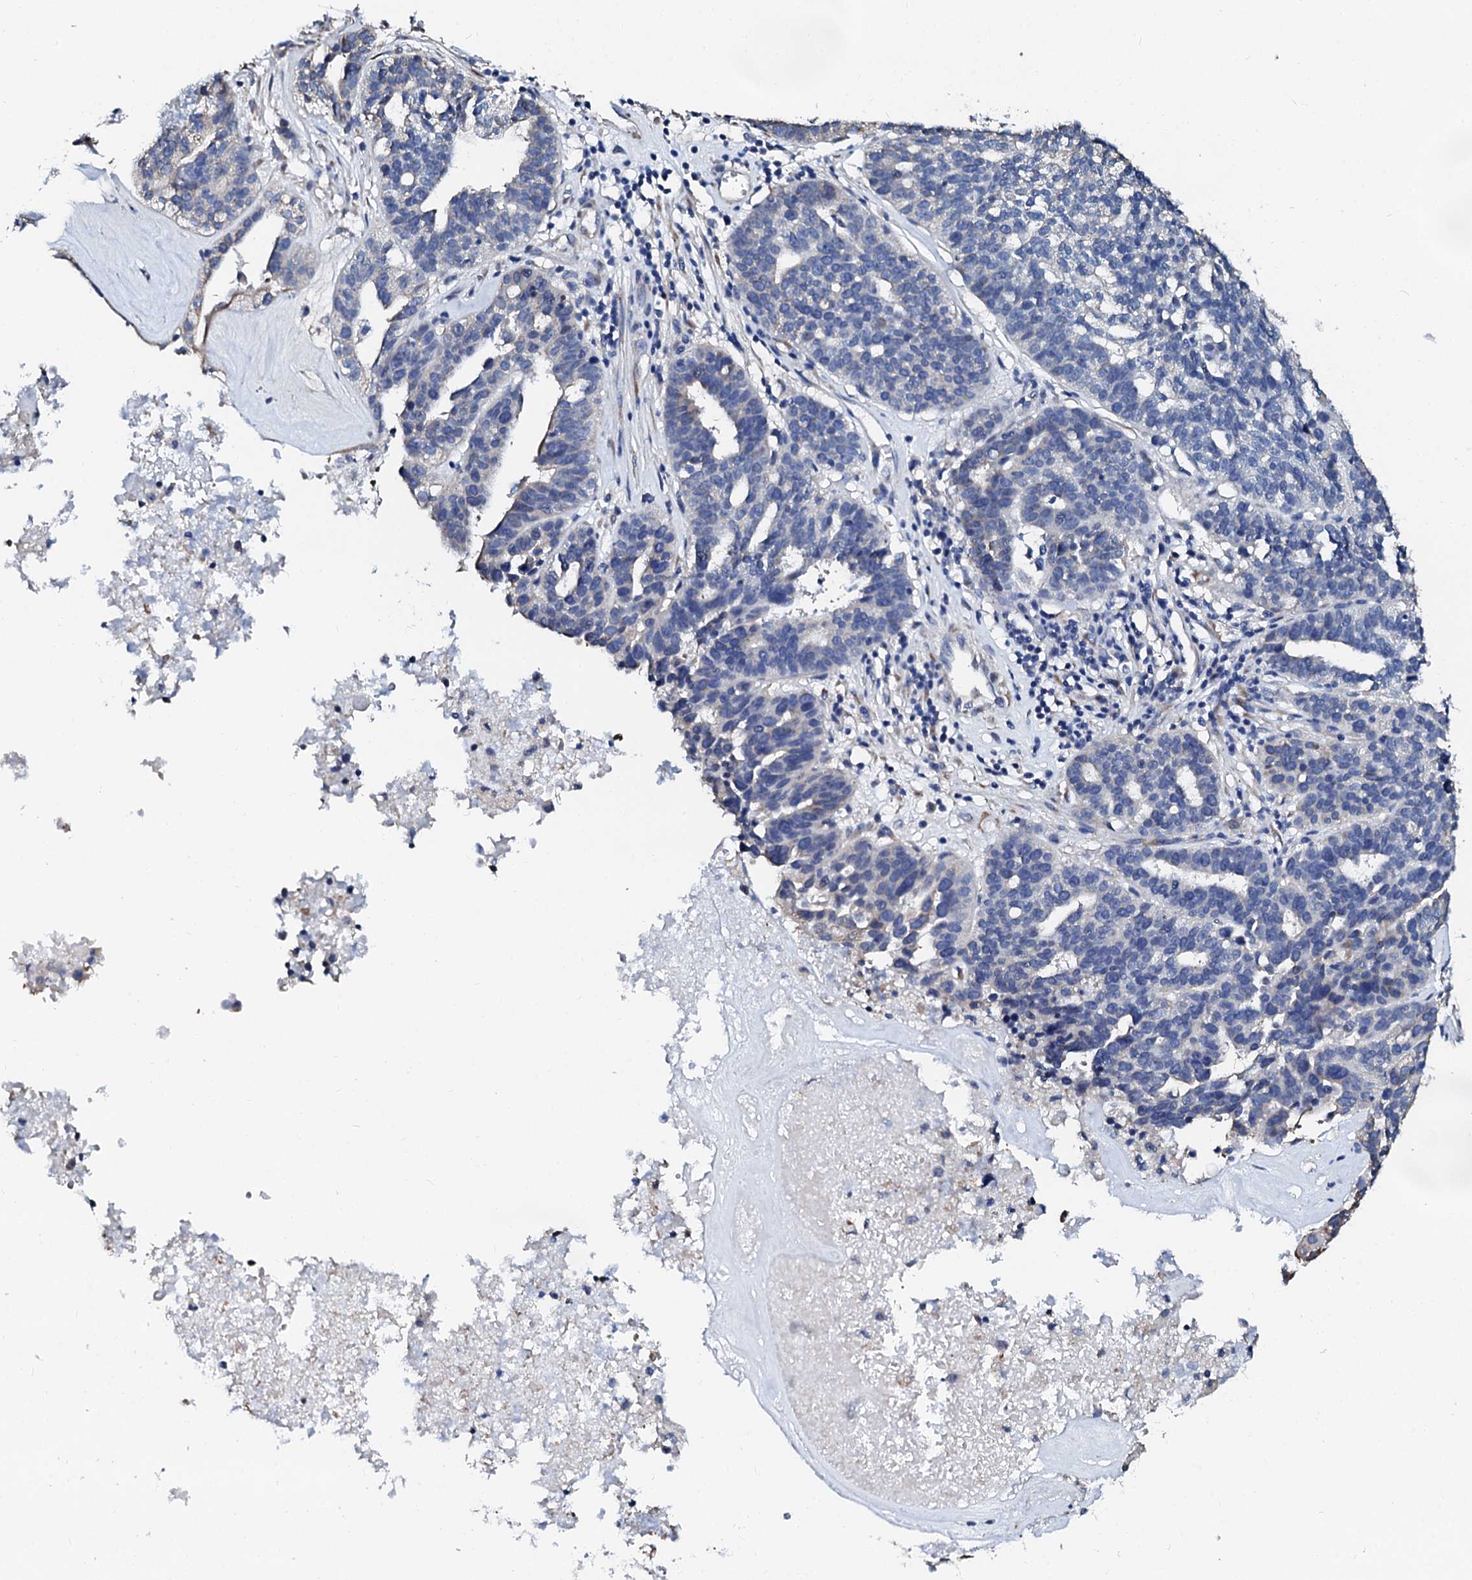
{"staining": {"intensity": "negative", "quantity": "none", "location": "none"}, "tissue": "ovarian cancer", "cell_type": "Tumor cells", "image_type": "cancer", "snomed": [{"axis": "morphology", "description": "Cystadenocarcinoma, serous, NOS"}, {"axis": "topography", "description": "Ovary"}], "caption": "The photomicrograph shows no significant positivity in tumor cells of serous cystadenocarcinoma (ovarian). Brightfield microscopy of immunohistochemistry (IHC) stained with DAB (brown) and hematoxylin (blue), captured at high magnification.", "gene": "AKAP3", "patient": {"sex": "female", "age": 59}}